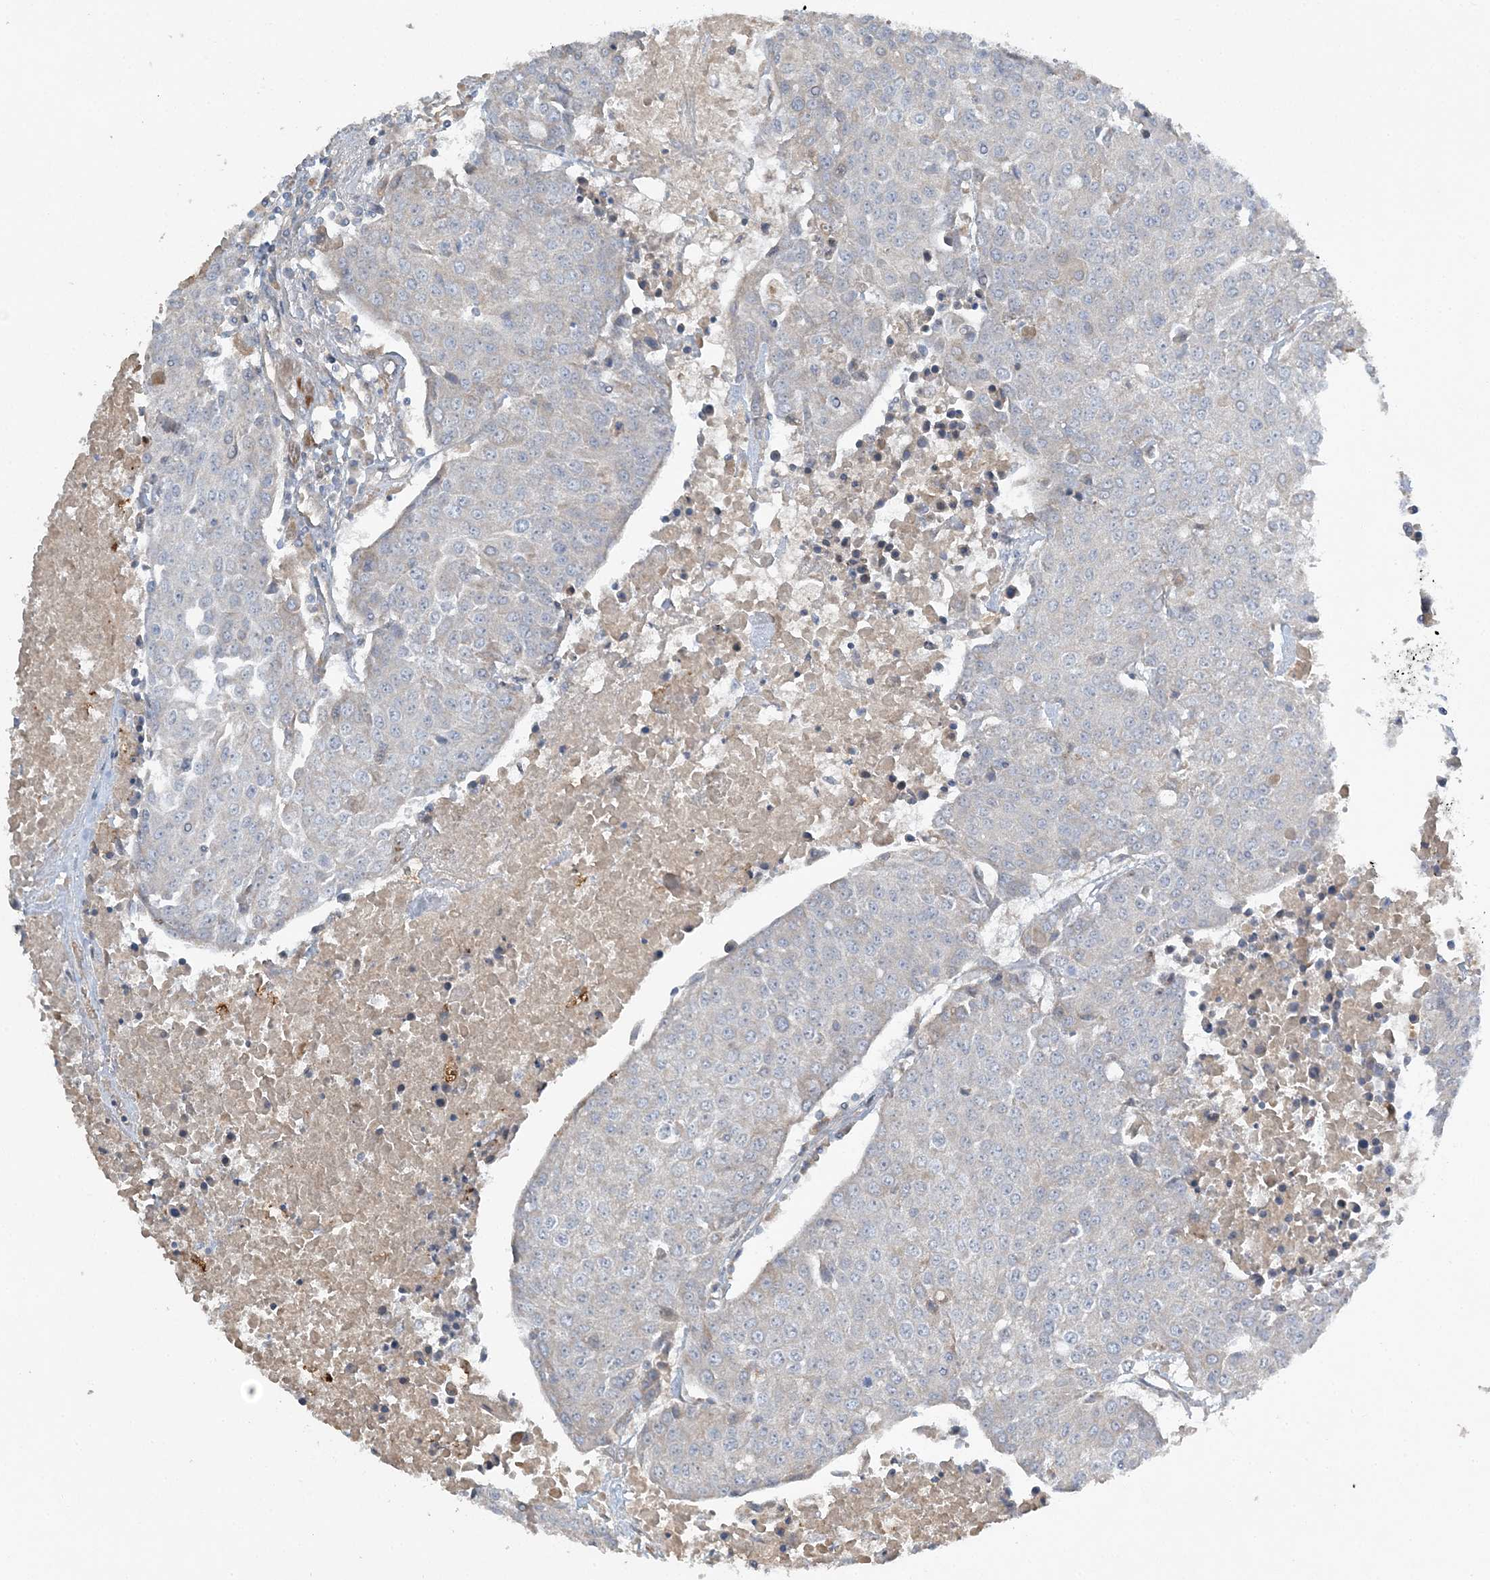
{"staining": {"intensity": "negative", "quantity": "none", "location": "none"}, "tissue": "urothelial cancer", "cell_type": "Tumor cells", "image_type": "cancer", "snomed": [{"axis": "morphology", "description": "Urothelial carcinoma, High grade"}, {"axis": "topography", "description": "Urinary bladder"}], "caption": "High magnification brightfield microscopy of urothelial cancer stained with DAB (brown) and counterstained with hematoxylin (blue): tumor cells show no significant positivity.", "gene": "SLC4A10", "patient": {"sex": "female", "age": 85}}